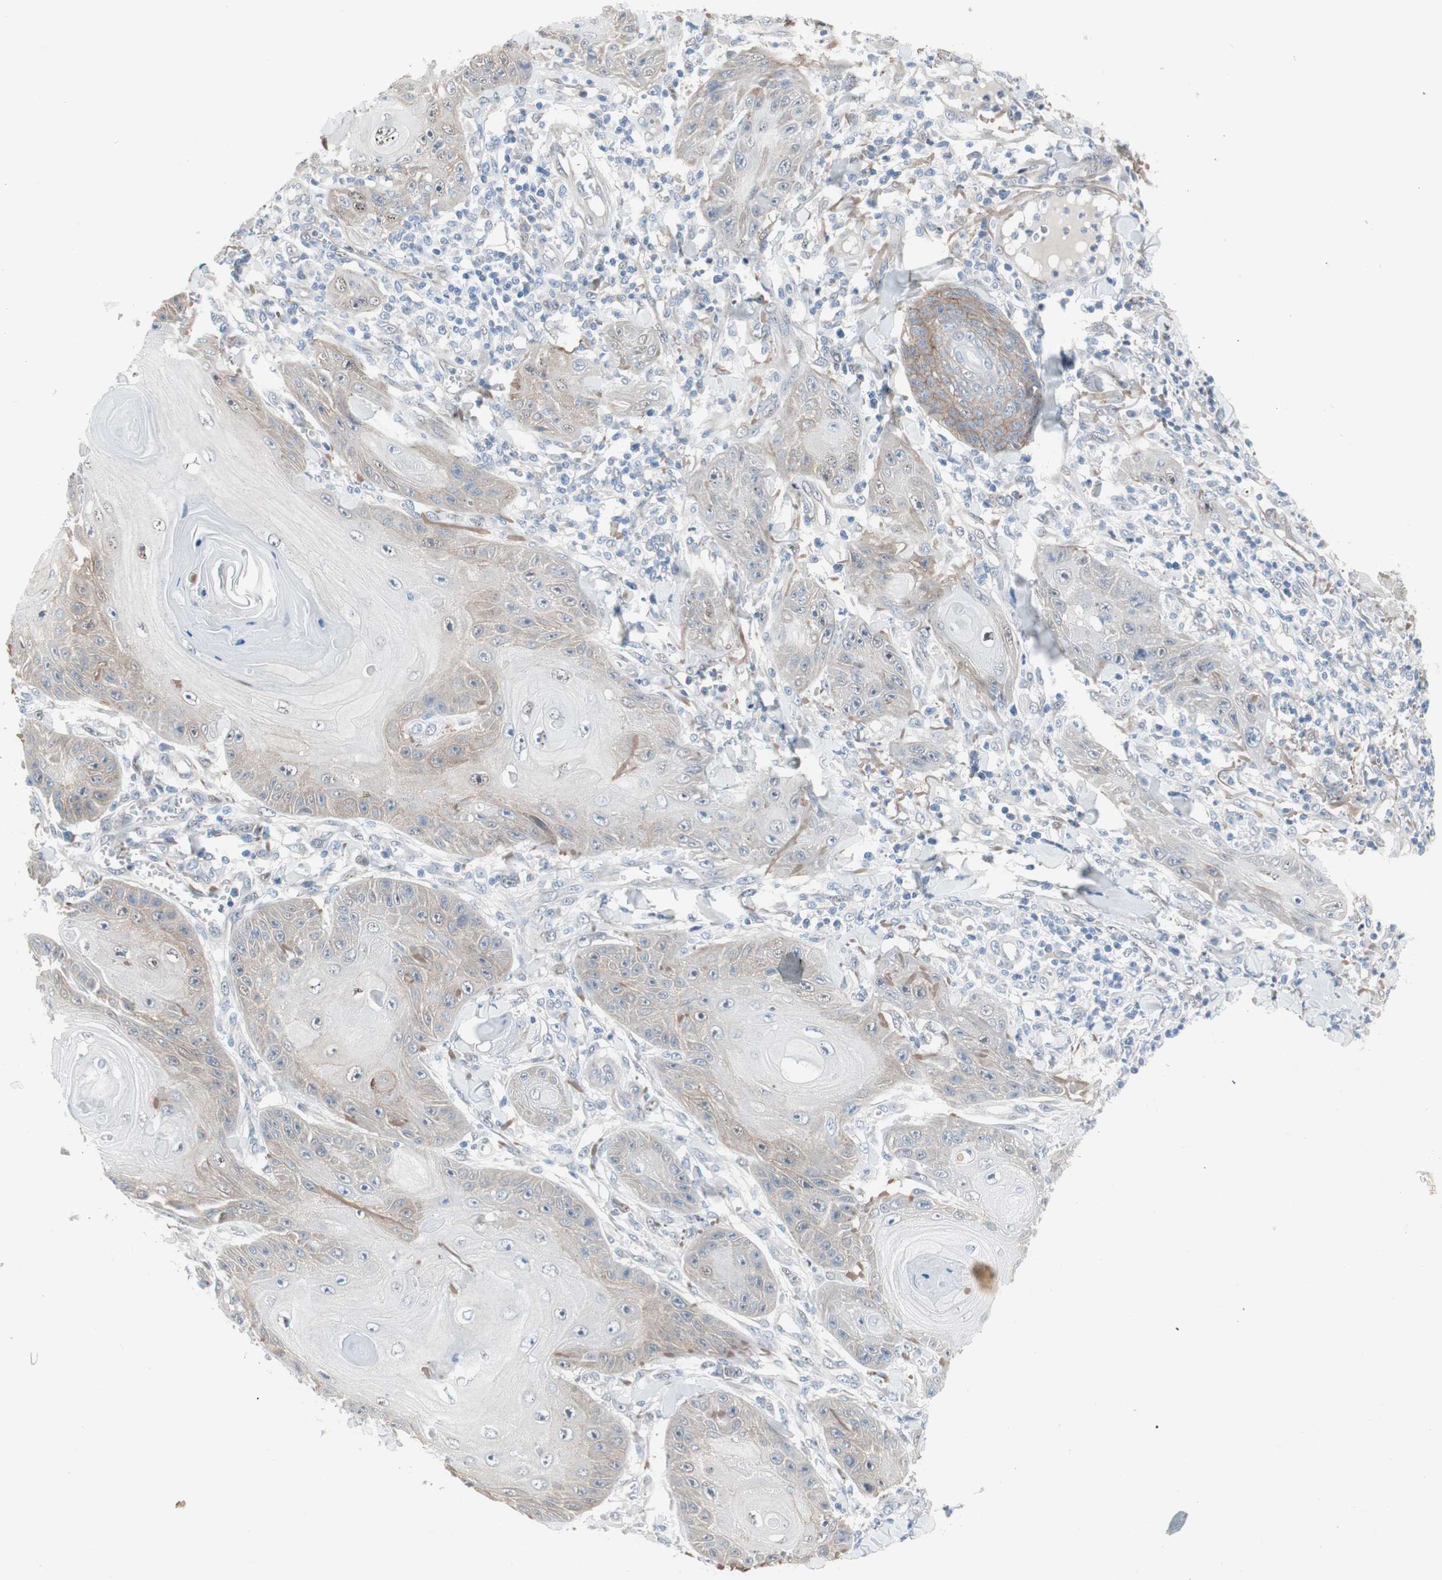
{"staining": {"intensity": "weak", "quantity": "<25%", "location": "cytoplasmic/membranous,nuclear"}, "tissue": "skin cancer", "cell_type": "Tumor cells", "image_type": "cancer", "snomed": [{"axis": "morphology", "description": "Squamous cell carcinoma, NOS"}, {"axis": "topography", "description": "Skin"}], "caption": "High power microscopy photomicrograph of an IHC micrograph of skin cancer (squamous cell carcinoma), revealing no significant positivity in tumor cells.", "gene": "CAND2", "patient": {"sex": "female", "age": 78}}